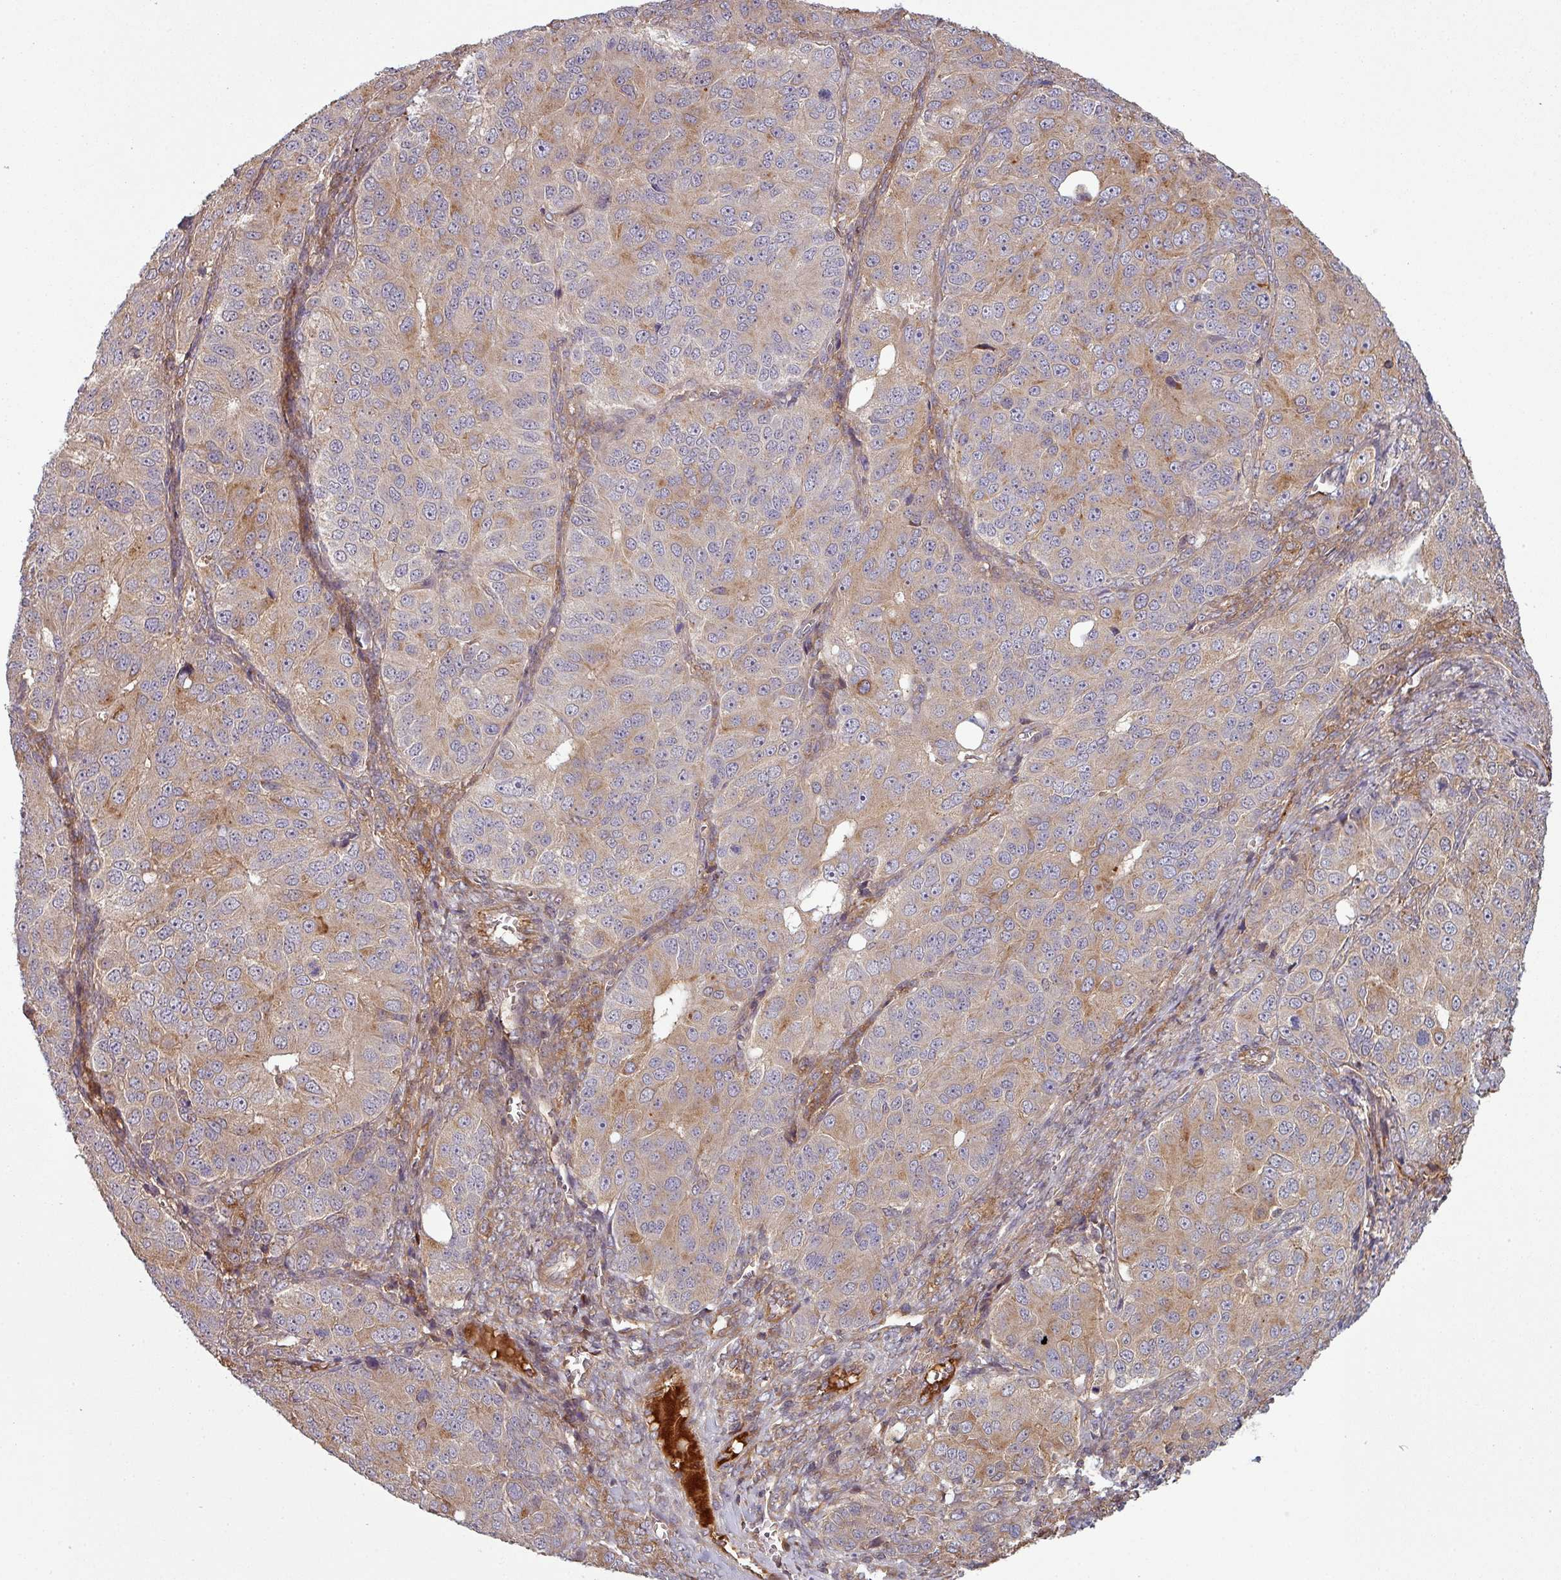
{"staining": {"intensity": "weak", "quantity": "25%-75%", "location": "cytoplasmic/membranous"}, "tissue": "ovarian cancer", "cell_type": "Tumor cells", "image_type": "cancer", "snomed": [{"axis": "morphology", "description": "Carcinoma, endometroid"}, {"axis": "topography", "description": "Ovary"}], "caption": "This is a photomicrograph of immunohistochemistry (IHC) staining of ovarian endometroid carcinoma, which shows weak staining in the cytoplasmic/membranous of tumor cells.", "gene": "SNRNP25", "patient": {"sex": "female", "age": 51}}